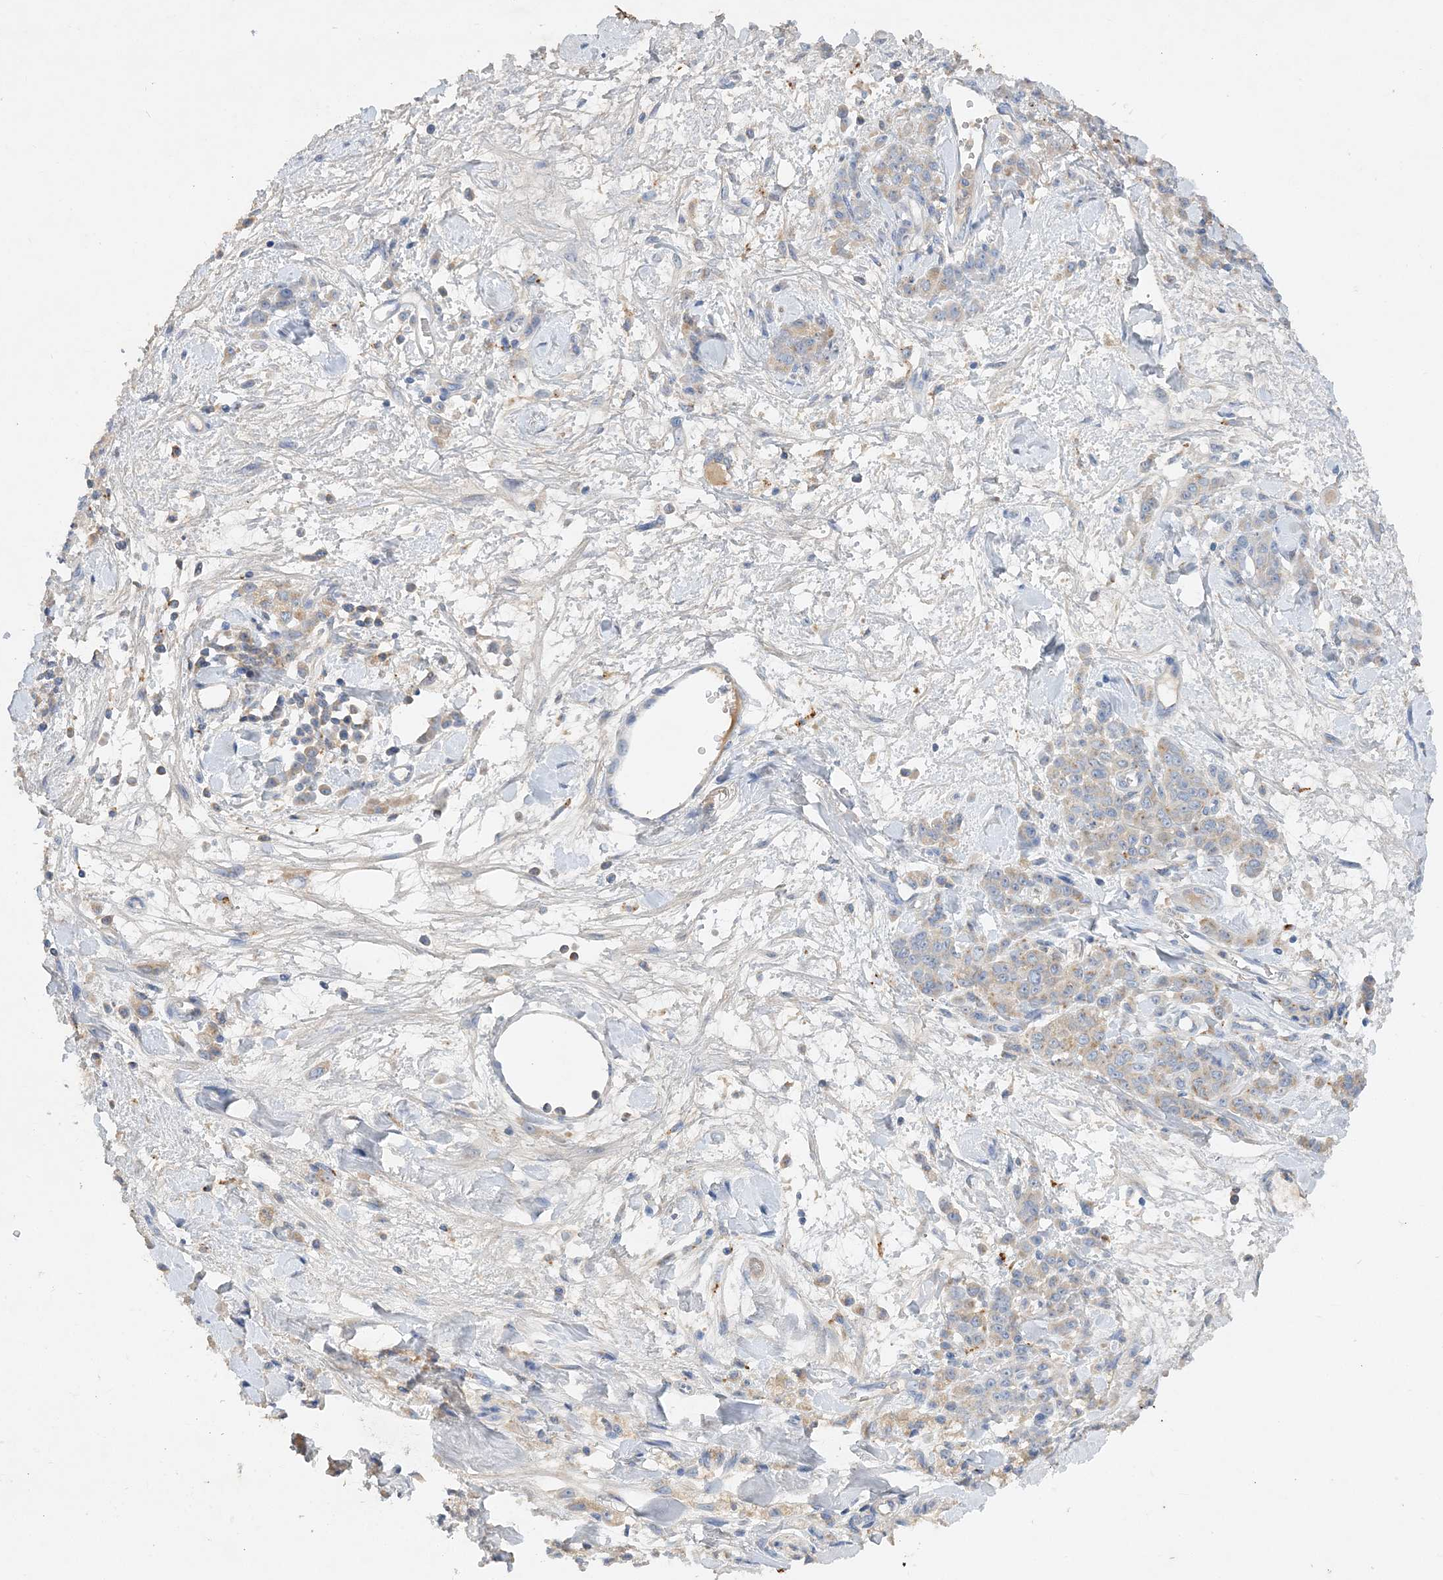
{"staining": {"intensity": "weak", "quantity": "<25%", "location": "cytoplasmic/membranous"}, "tissue": "stomach cancer", "cell_type": "Tumor cells", "image_type": "cancer", "snomed": [{"axis": "morphology", "description": "Normal tissue, NOS"}, {"axis": "morphology", "description": "Adenocarcinoma, NOS"}, {"axis": "topography", "description": "Stomach"}], "caption": "IHC photomicrograph of neoplastic tissue: stomach adenocarcinoma stained with DAB reveals no significant protein expression in tumor cells. The staining is performed using DAB (3,3'-diaminobenzidine) brown chromogen with nuclei counter-stained in using hematoxylin.", "gene": "GRINA", "patient": {"sex": "male", "age": 82}}